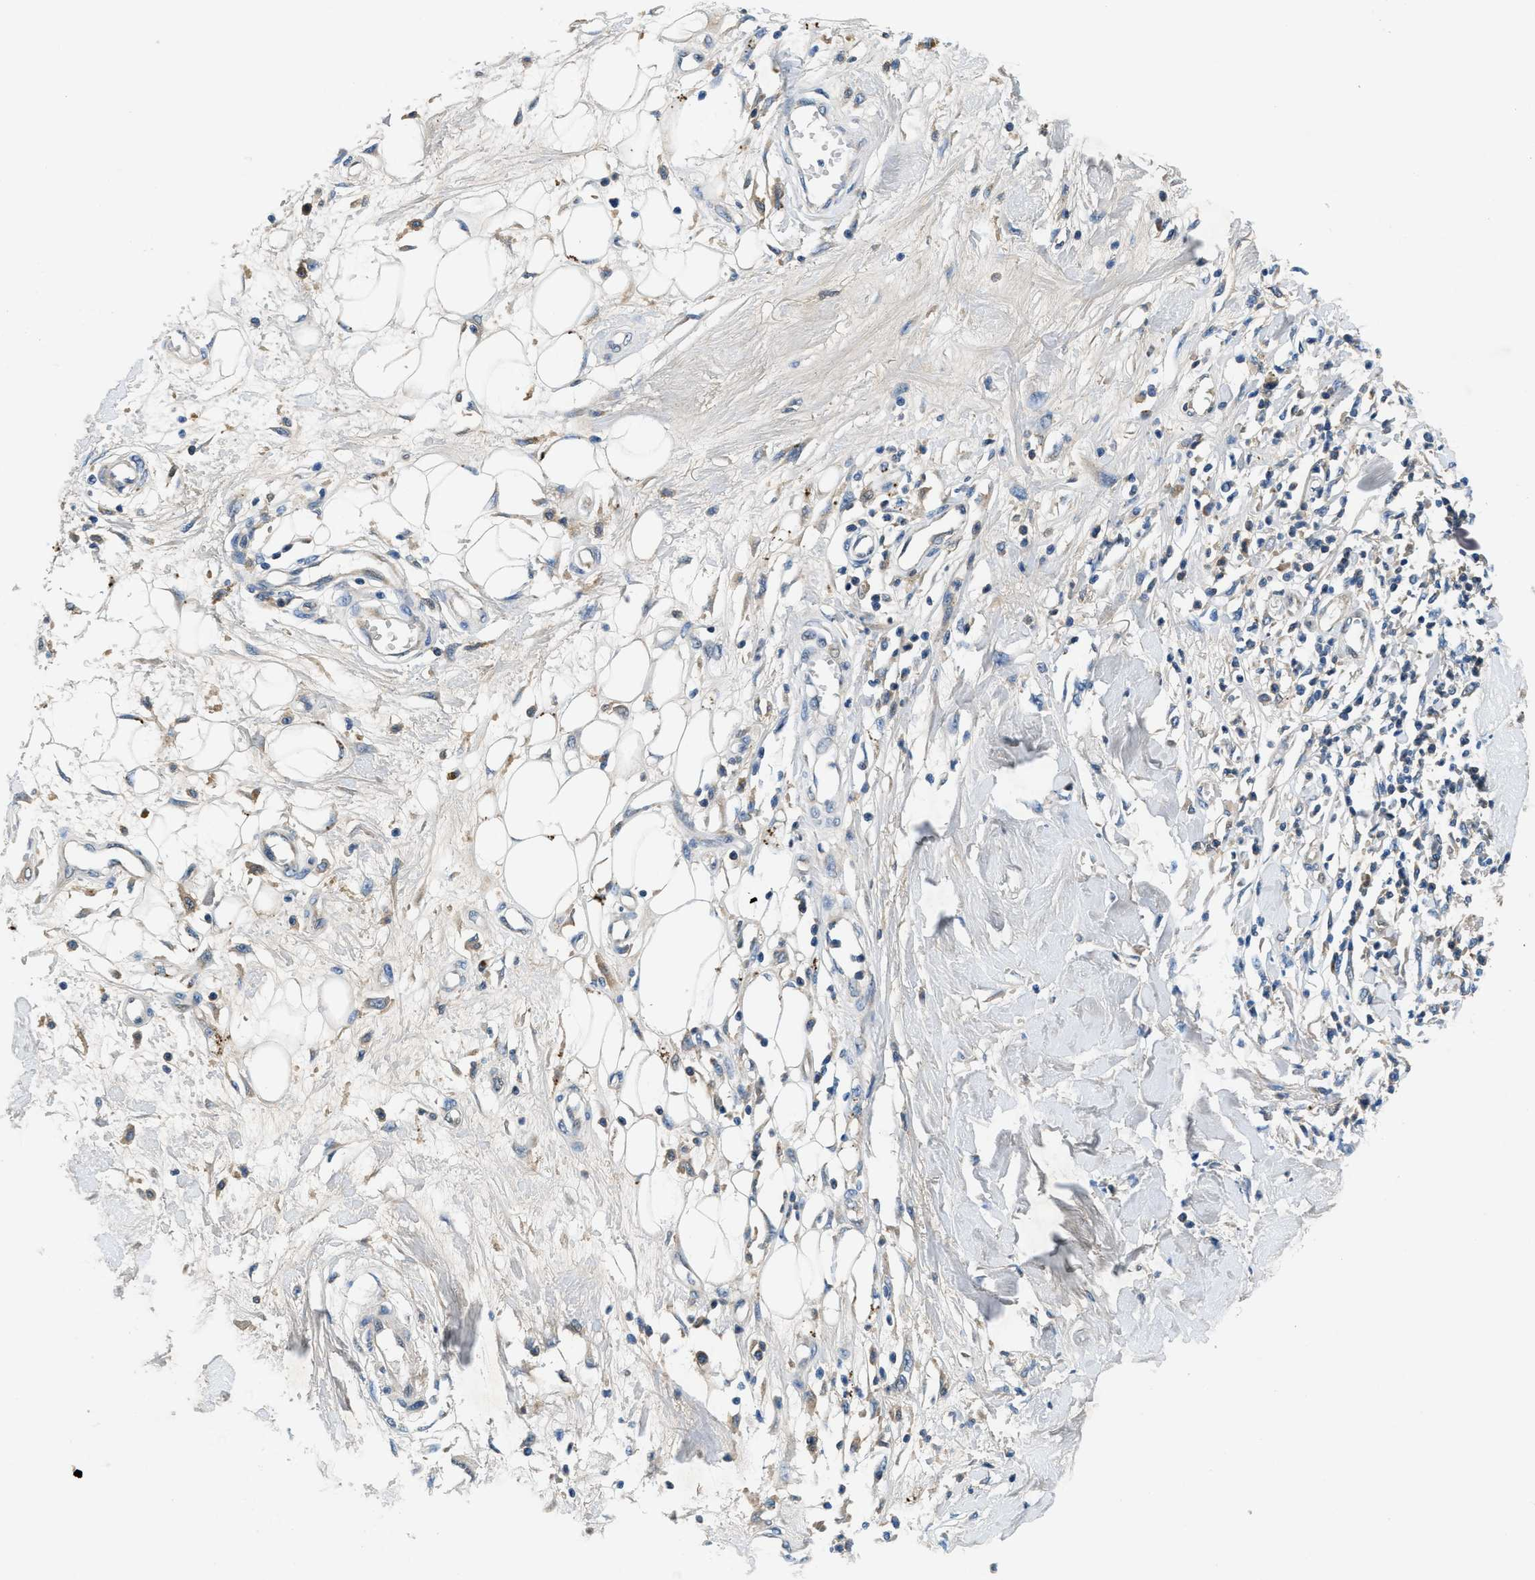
{"staining": {"intensity": "weak", "quantity": "<25%", "location": "cytoplasmic/membranous"}, "tissue": "adipose tissue", "cell_type": "Adipocytes", "image_type": "normal", "snomed": [{"axis": "morphology", "description": "Normal tissue, NOS"}, {"axis": "morphology", "description": "Squamous cell carcinoma, NOS"}, {"axis": "topography", "description": "Skin"}, {"axis": "topography", "description": "Peripheral nerve tissue"}], "caption": "IHC image of unremarkable adipose tissue: human adipose tissue stained with DAB (3,3'-diaminobenzidine) demonstrates no significant protein positivity in adipocytes. (Stains: DAB immunohistochemistry with hematoxylin counter stain, Microscopy: brightfield microscopy at high magnification).", "gene": "PNKD", "patient": {"sex": "male", "age": 83}}